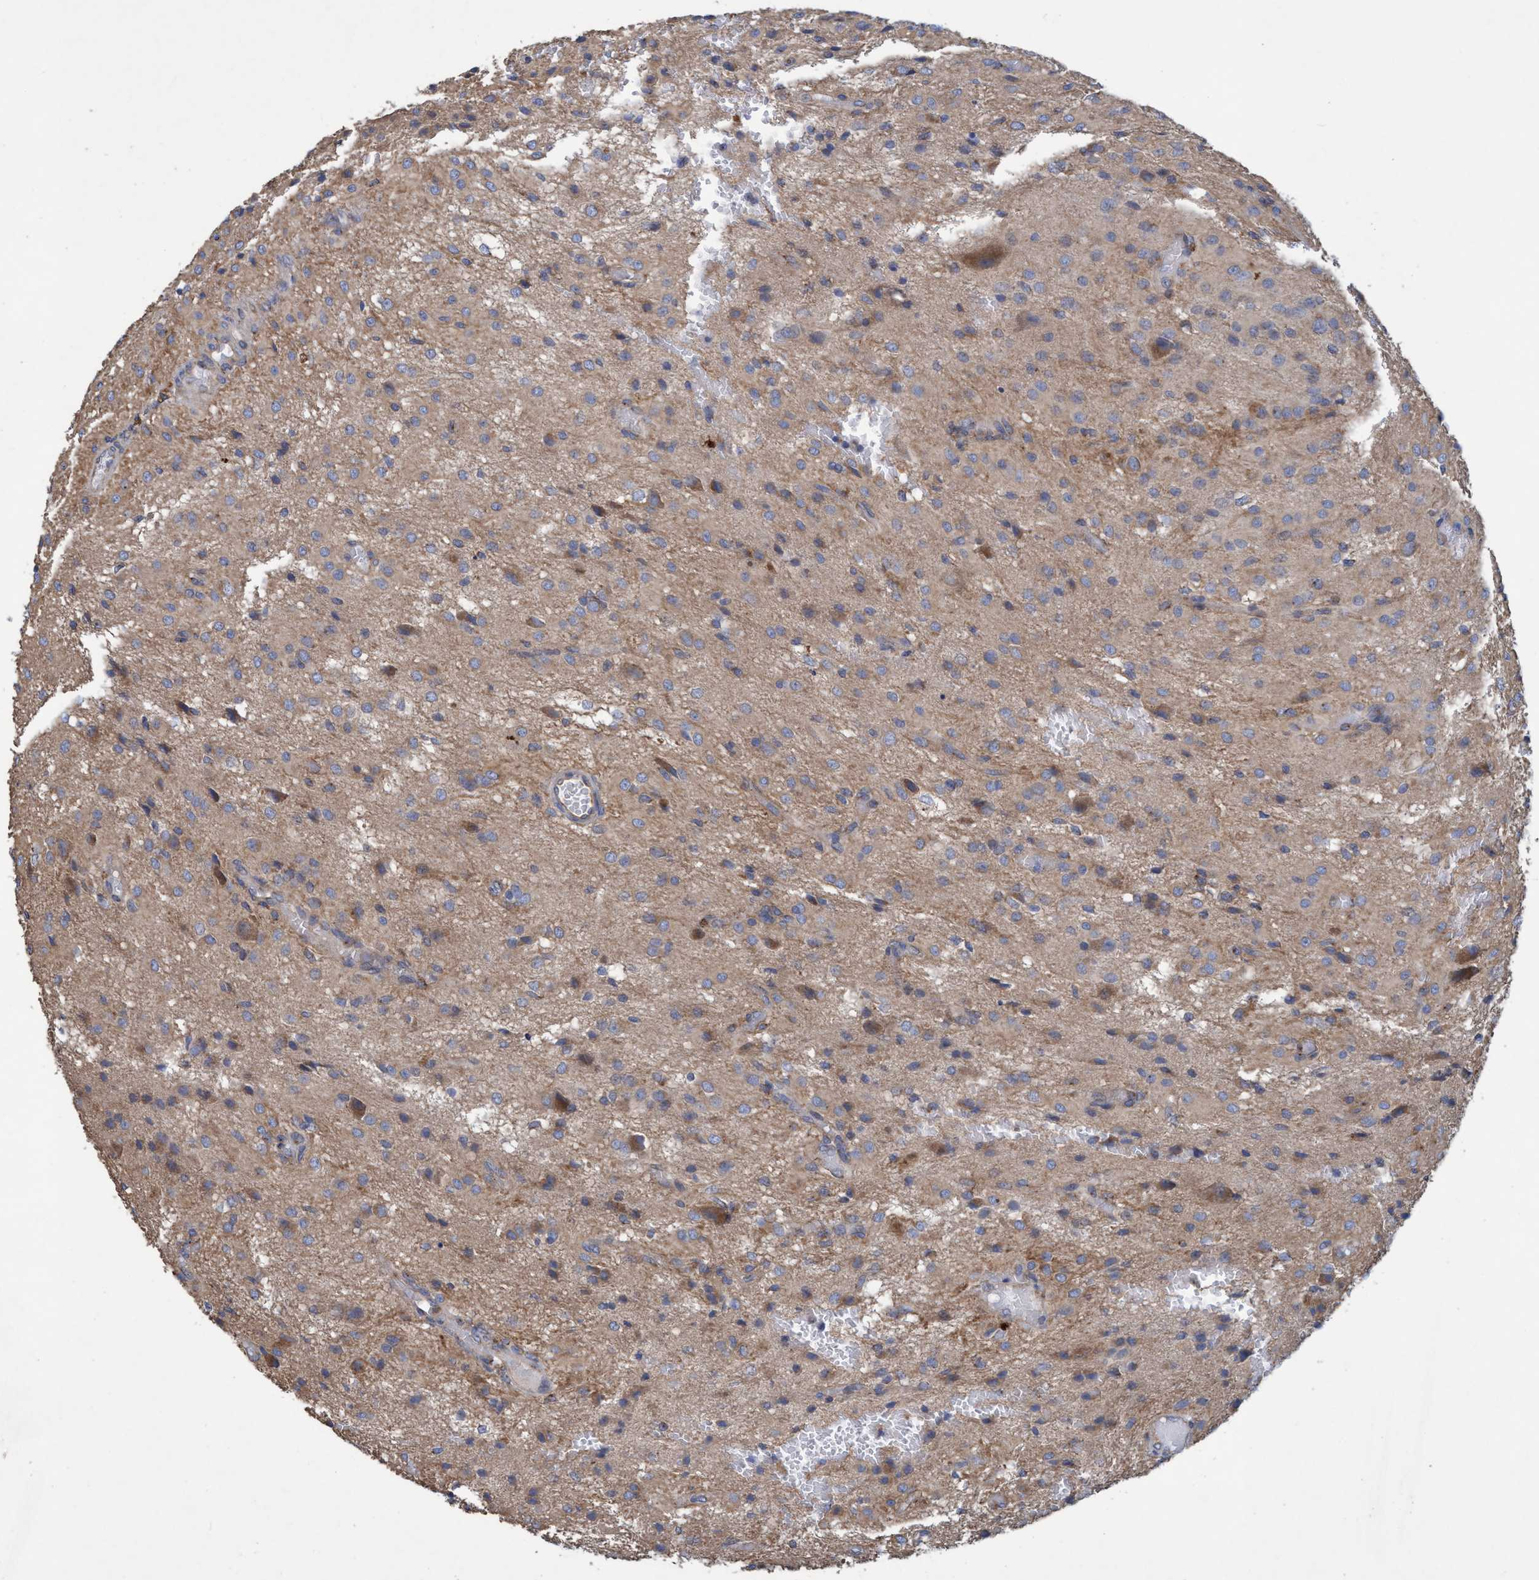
{"staining": {"intensity": "weak", "quantity": ">75%", "location": "cytoplasmic/membranous"}, "tissue": "glioma", "cell_type": "Tumor cells", "image_type": "cancer", "snomed": [{"axis": "morphology", "description": "Glioma, malignant, High grade"}, {"axis": "topography", "description": "Brain"}], "caption": "This photomicrograph displays immunohistochemistry (IHC) staining of human malignant high-grade glioma, with low weak cytoplasmic/membranous staining in about >75% of tumor cells.", "gene": "BICD2", "patient": {"sex": "female", "age": 59}}